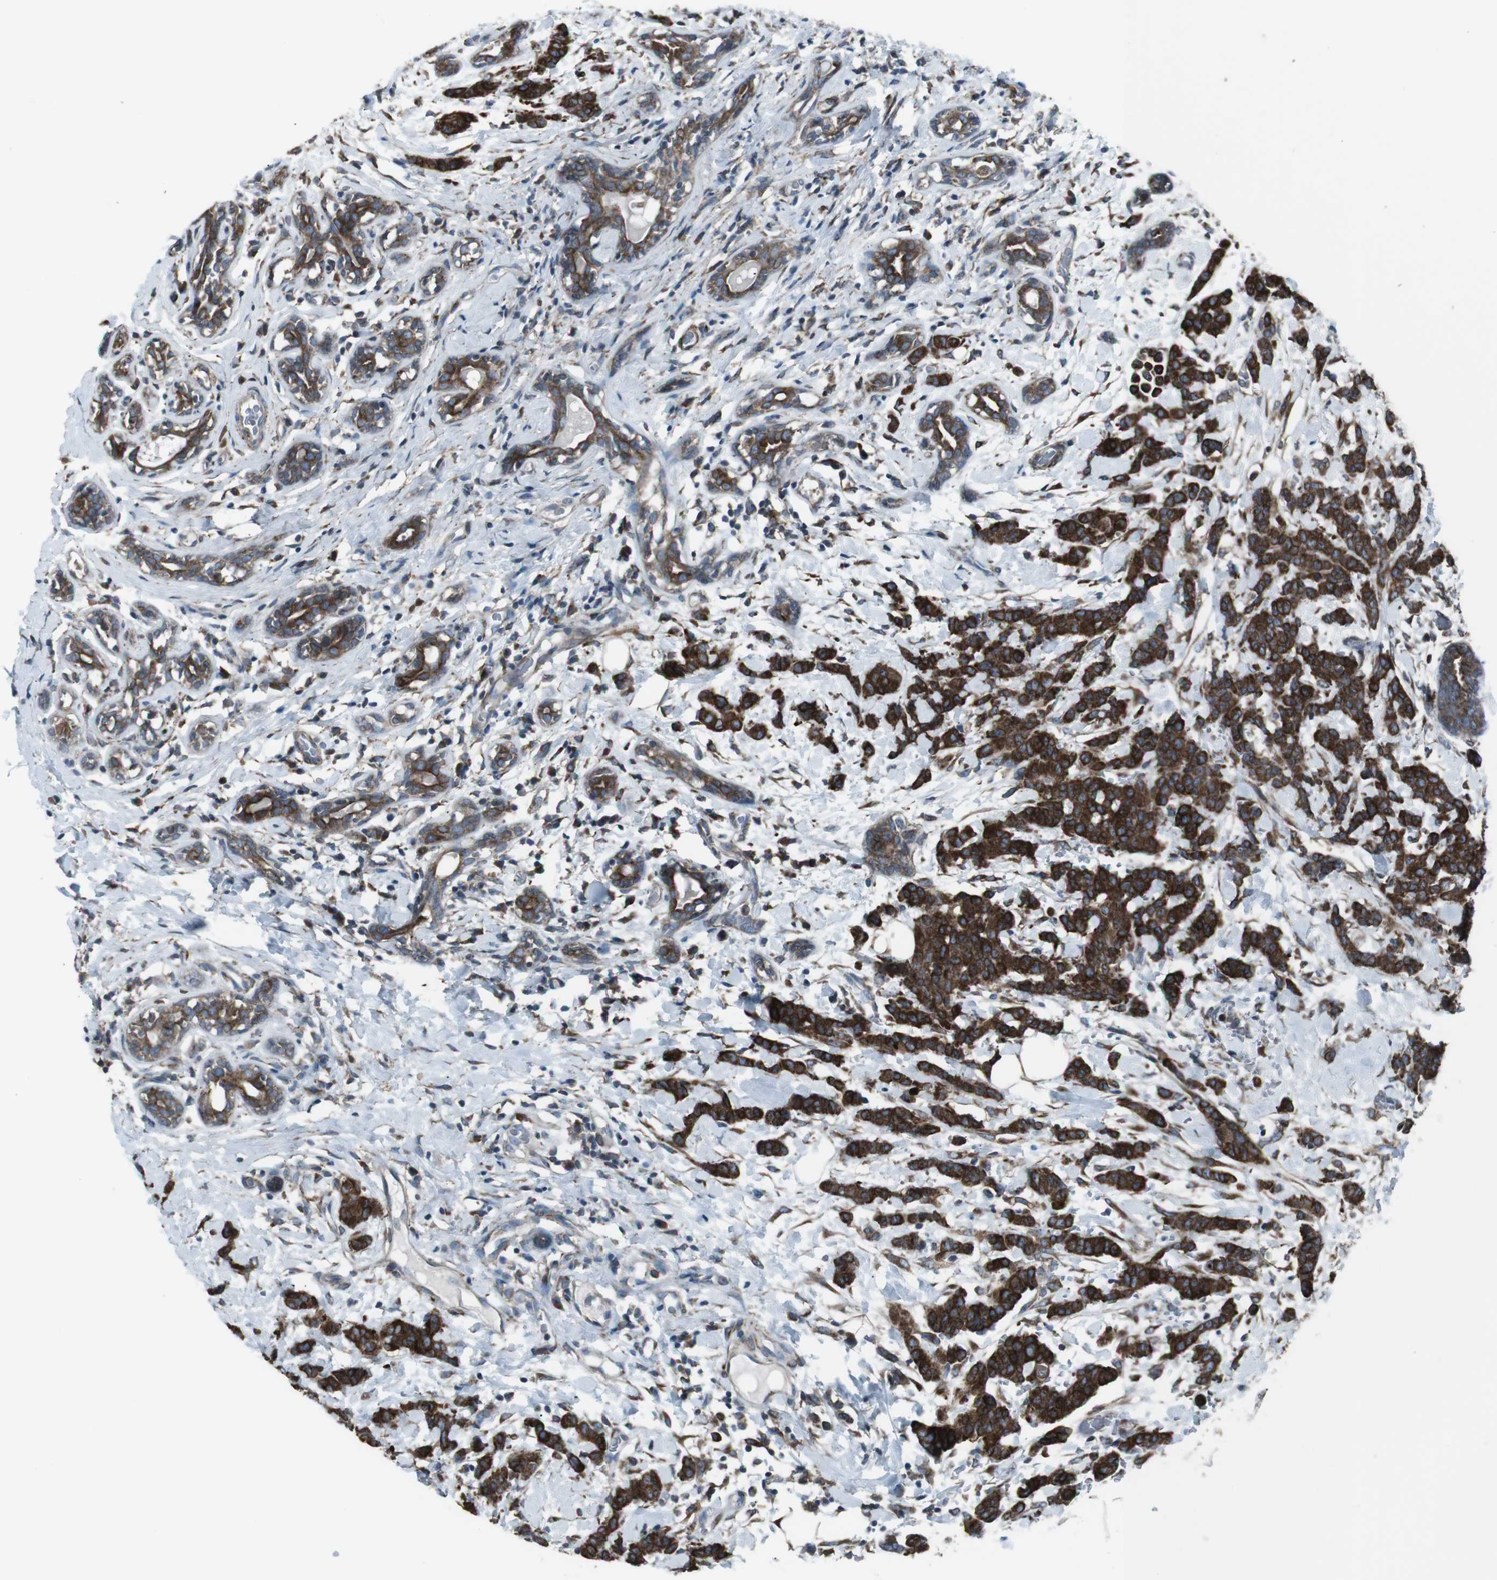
{"staining": {"intensity": "strong", "quantity": ">75%", "location": "cytoplasmic/membranous"}, "tissue": "breast cancer", "cell_type": "Tumor cells", "image_type": "cancer", "snomed": [{"axis": "morphology", "description": "Normal tissue, NOS"}, {"axis": "morphology", "description": "Duct carcinoma"}, {"axis": "topography", "description": "Breast"}], "caption": "This is a histology image of immunohistochemistry staining of breast cancer, which shows strong positivity in the cytoplasmic/membranous of tumor cells.", "gene": "LNPK", "patient": {"sex": "female", "age": 40}}